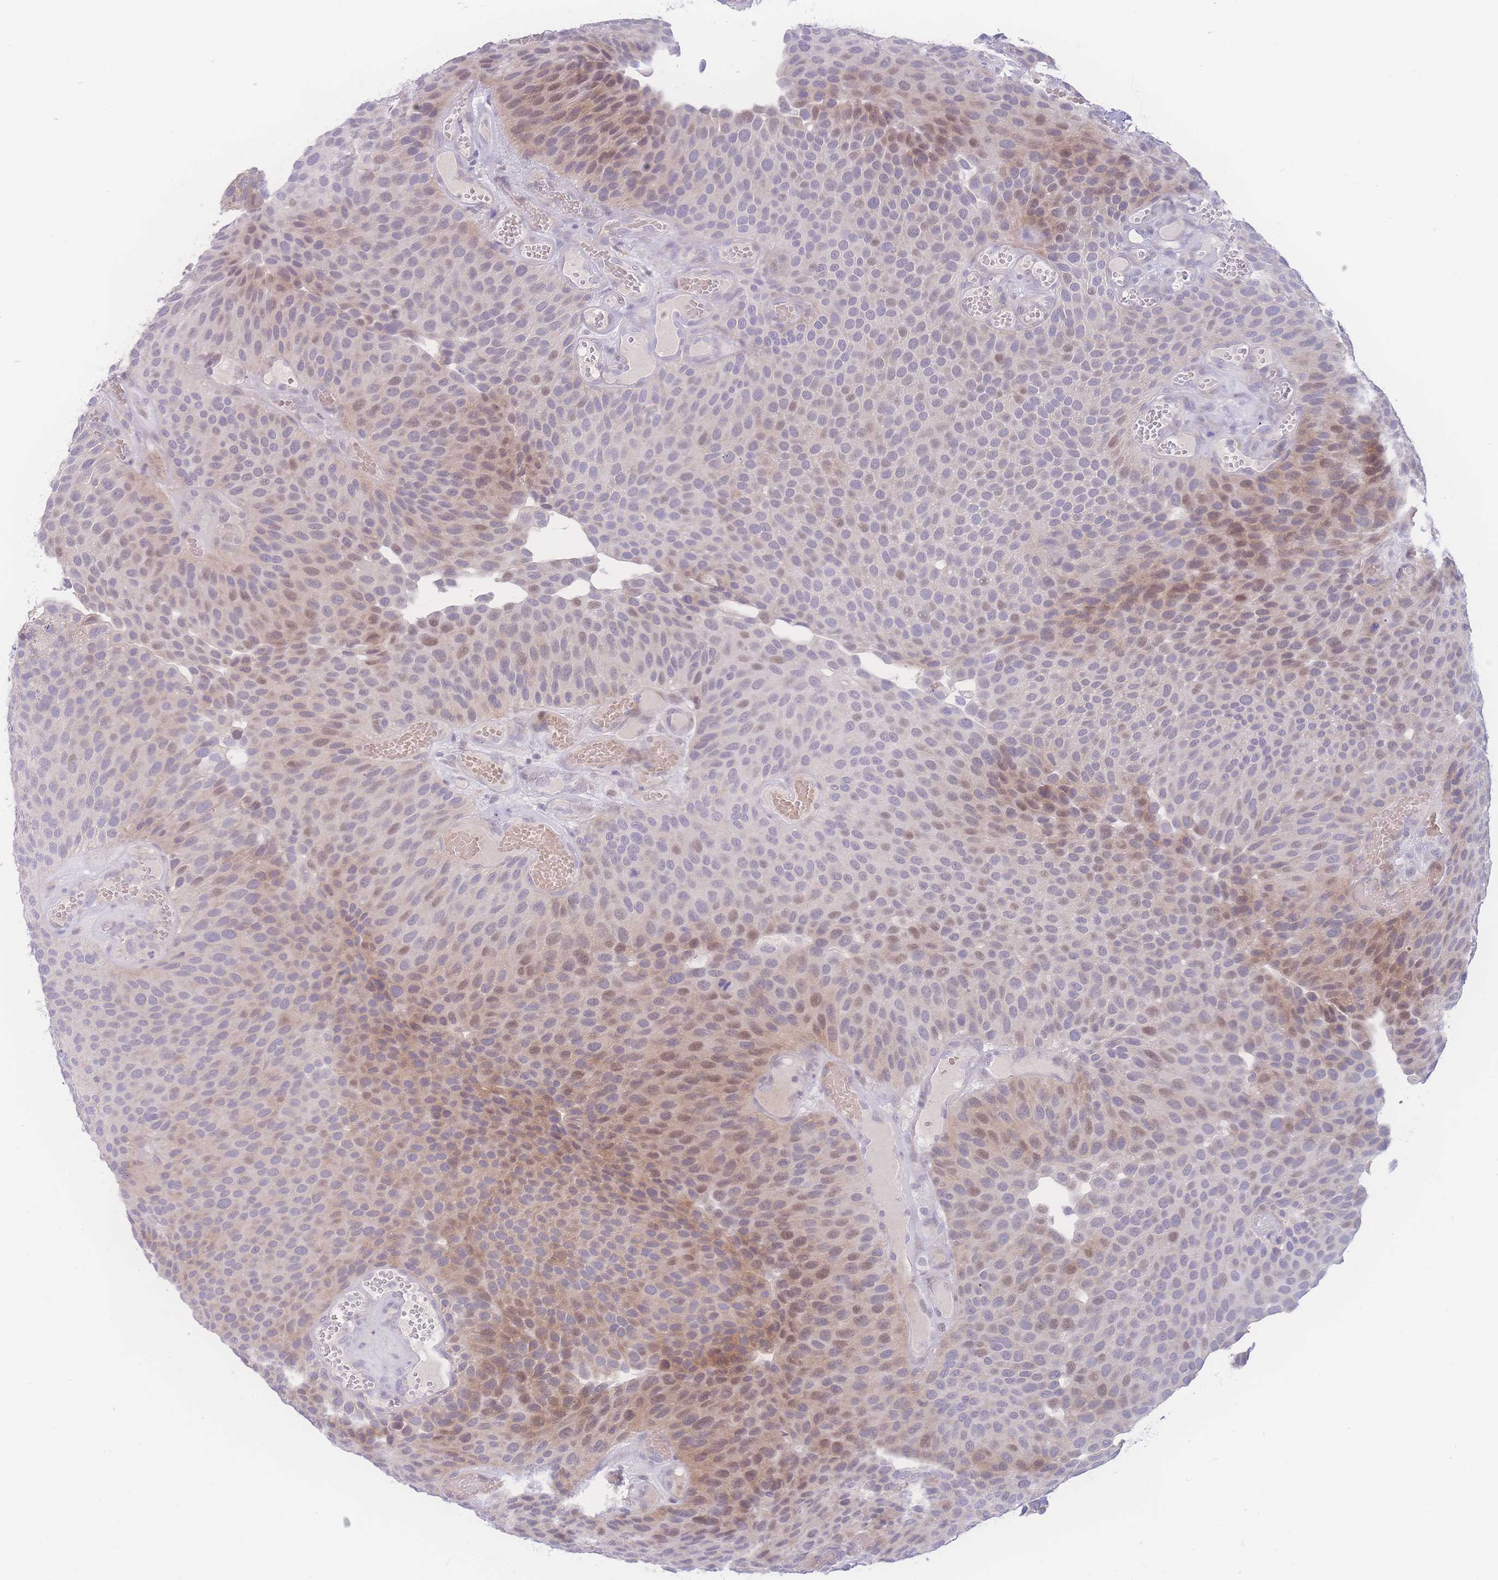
{"staining": {"intensity": "moderate", "quantity": "25%-75%", "location": "cytoplasmic/membranous,nuclear"}, "tissue": "urothelial cancer", "cell_type": "Tumor cells", "image_type": "cancer", "snomed": [{"axis": "morphology", "description": "Urothelial carcinoma, Low grade"}, {"axis": "topography", "description": "Urinary bladder"}], "caption": "Immunohistochemical staining of human urothelial cancer demonstrates moderate cytoplasmic/membranous and nuclear protein expression in about 25%-75% of tumor cells.", "gene": "PRSS22", "patient": {"sex": "male", "age": 89}}